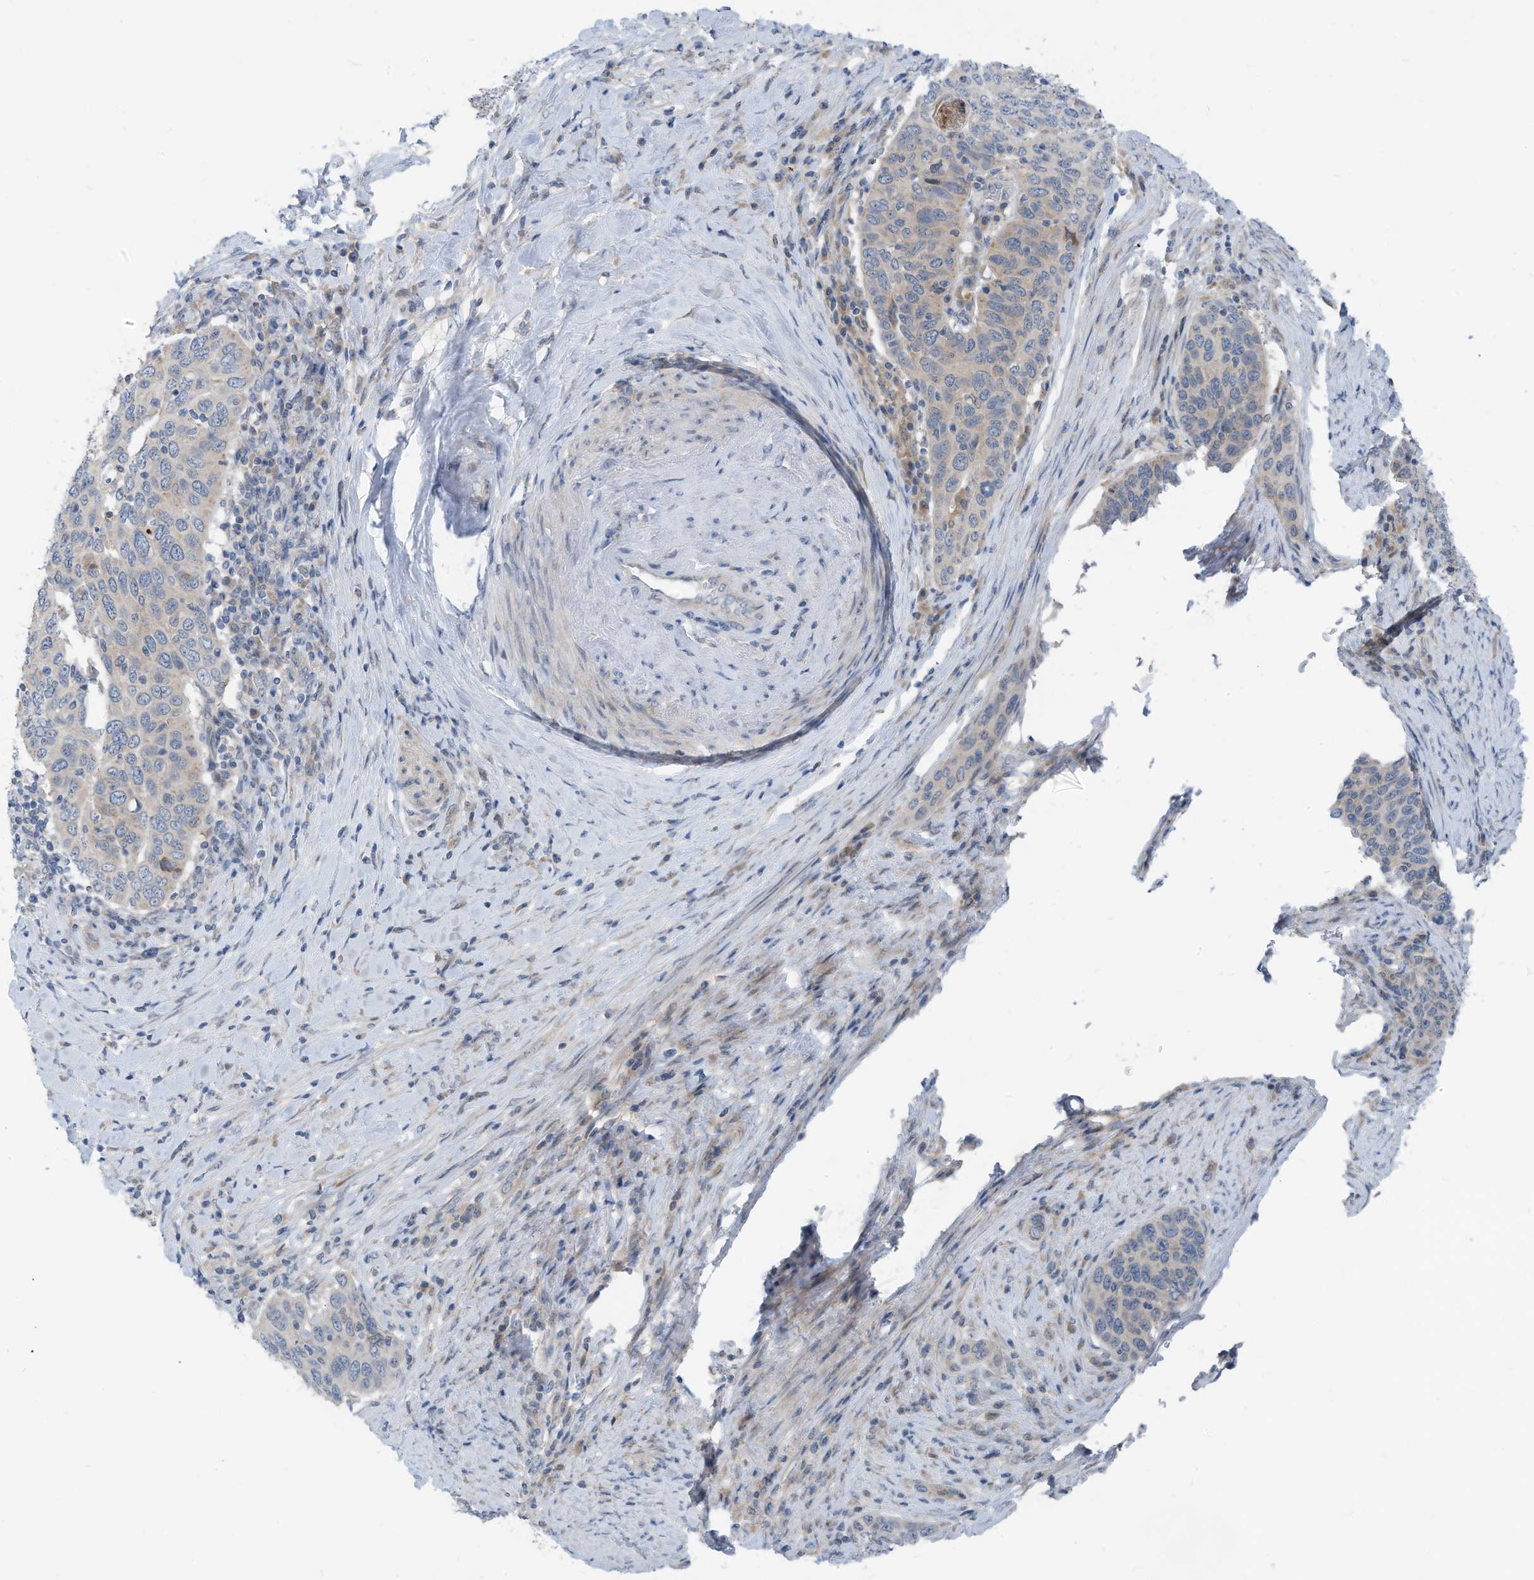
{"staining": {"intensity": "negative", "quantity": "none", "location": "none"}, "tissue": "cervical cancer", "cell_type": "Tumor cells", "image_type": "cancer", "snomed": [{"axis": "morphology", "description": "Squamous cell carcinoma, NOS"}, {"axis": "topography", "description": "Cervix"}], "caption": "Immunohistochemical staining of cervical cancer exhibits no significant positivity in tumor cells.", "gene": "LDAH", "patient": {"sex": "female", "age": 60}}